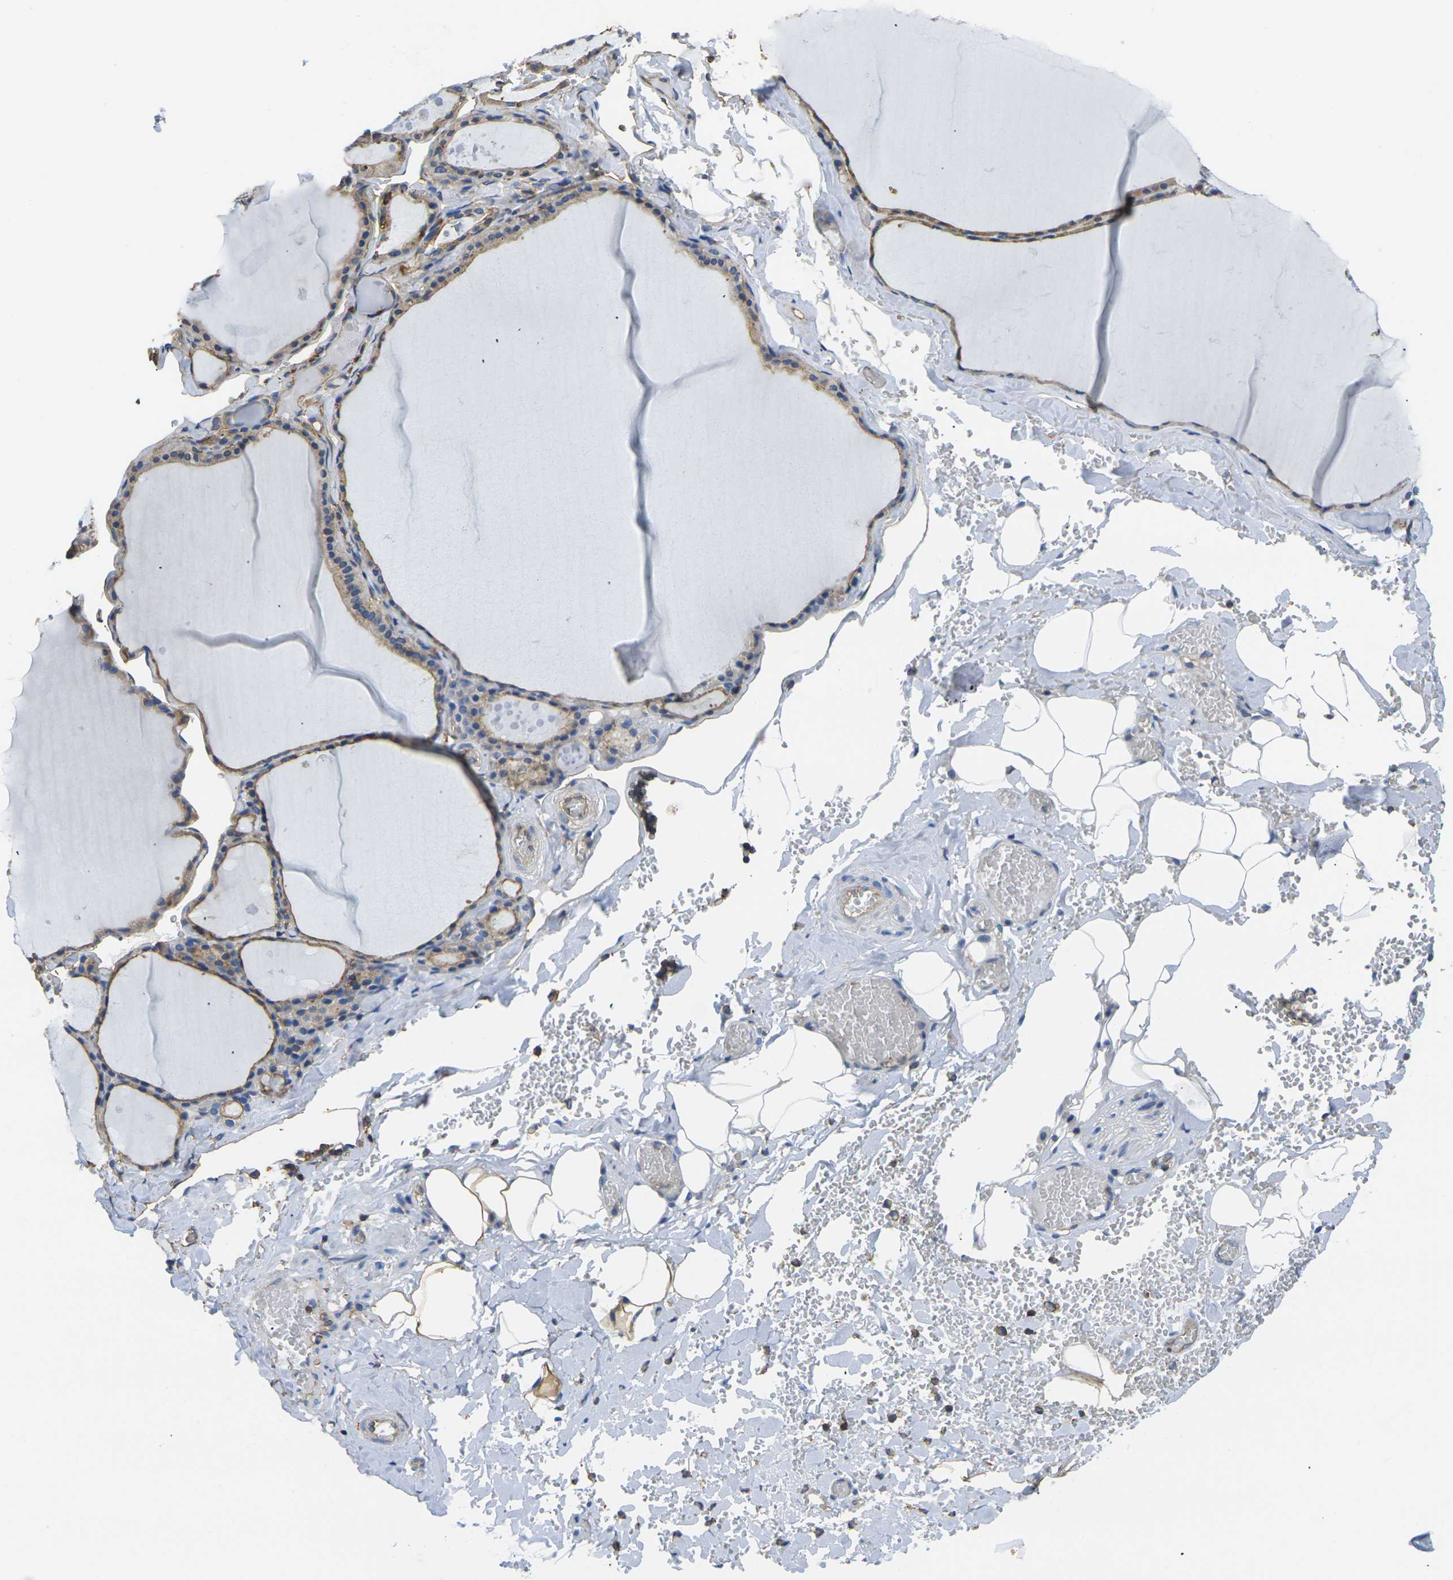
{"staining": {"intensity": "moderate", "quantity": ">75%", "location": "cytoplasmic/membranous"}, "tissue": "thyroid gland", "cell_type": "Glandular cells", "image_type": "normal", "snomed": [{"axis": "morphology", "description": "Normal tissue, NOS"}, {"axis": "topography", "description": "Thyroid gland"}], "caption": "Glandular cells reveal medium levels of moderate cytoplasmic/membranous positivity in approximately >75% of cells in benign thyroid gland.", "gene": "FAM110D", "patient": {"sex": "male", "age": 56}}